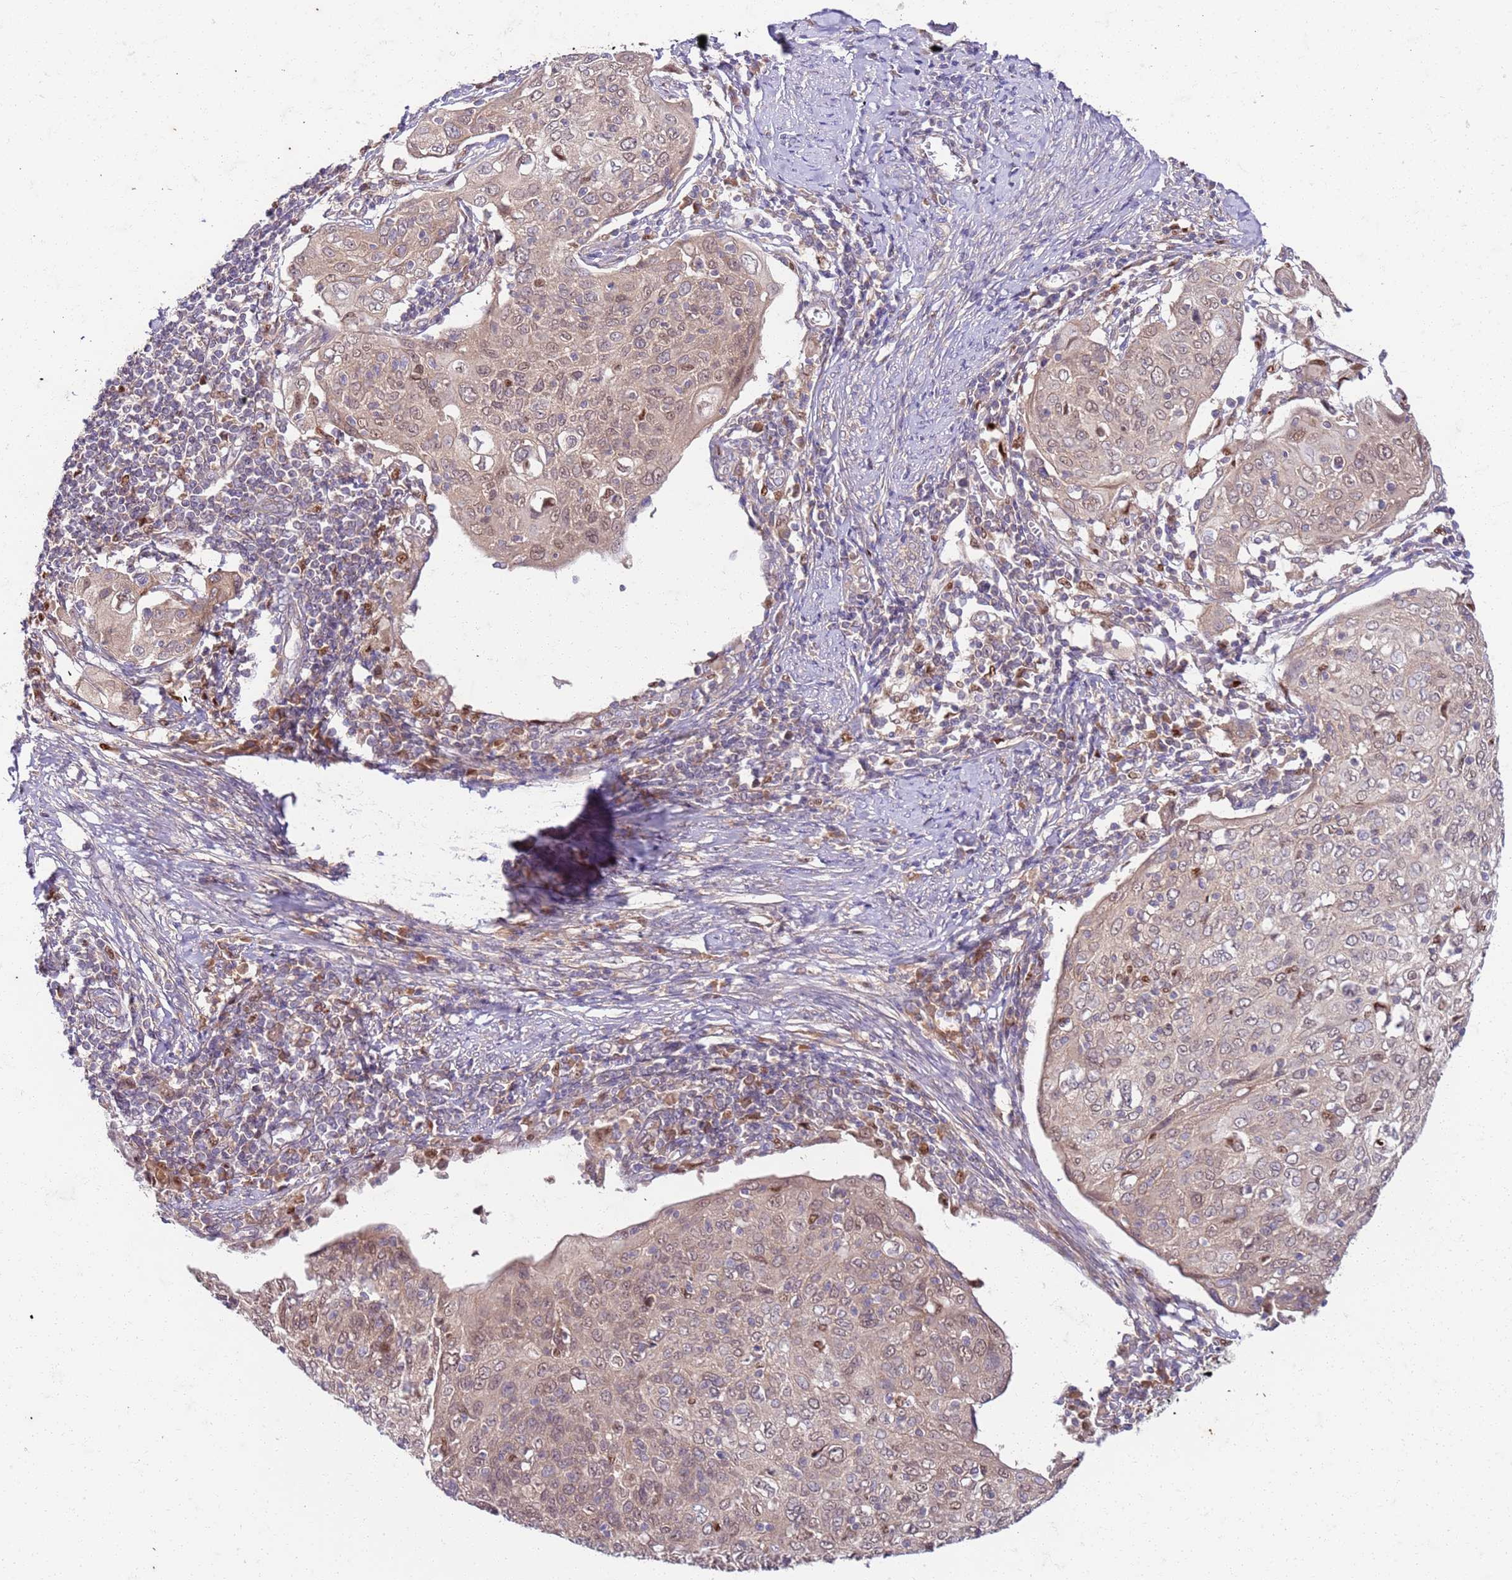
{"staining": {"intensity": "weak", "quantity": "25%-75%", "location": "cytoplasmic/membranous,nuclear"}, "tissue": "cervical cancer", "cell_type": "Tumor cells", "image_type": "cancer", "snomed": [{"axis": "morphology", "description": "Squamous cell carcinoma, NOS"}, {"axis": "topography", "description": "Cervix"}], "caption": "Weak cytoplasmic/membranous and nuclear staining is seen in about 25%-75% of tumor cells in cervical cancer (squamous cell carcinoma). (Brightfield microscopy of DAB IHC at high magnification).", "gene": "OSBP", "patient": {"sex": "female", "age": 67}}